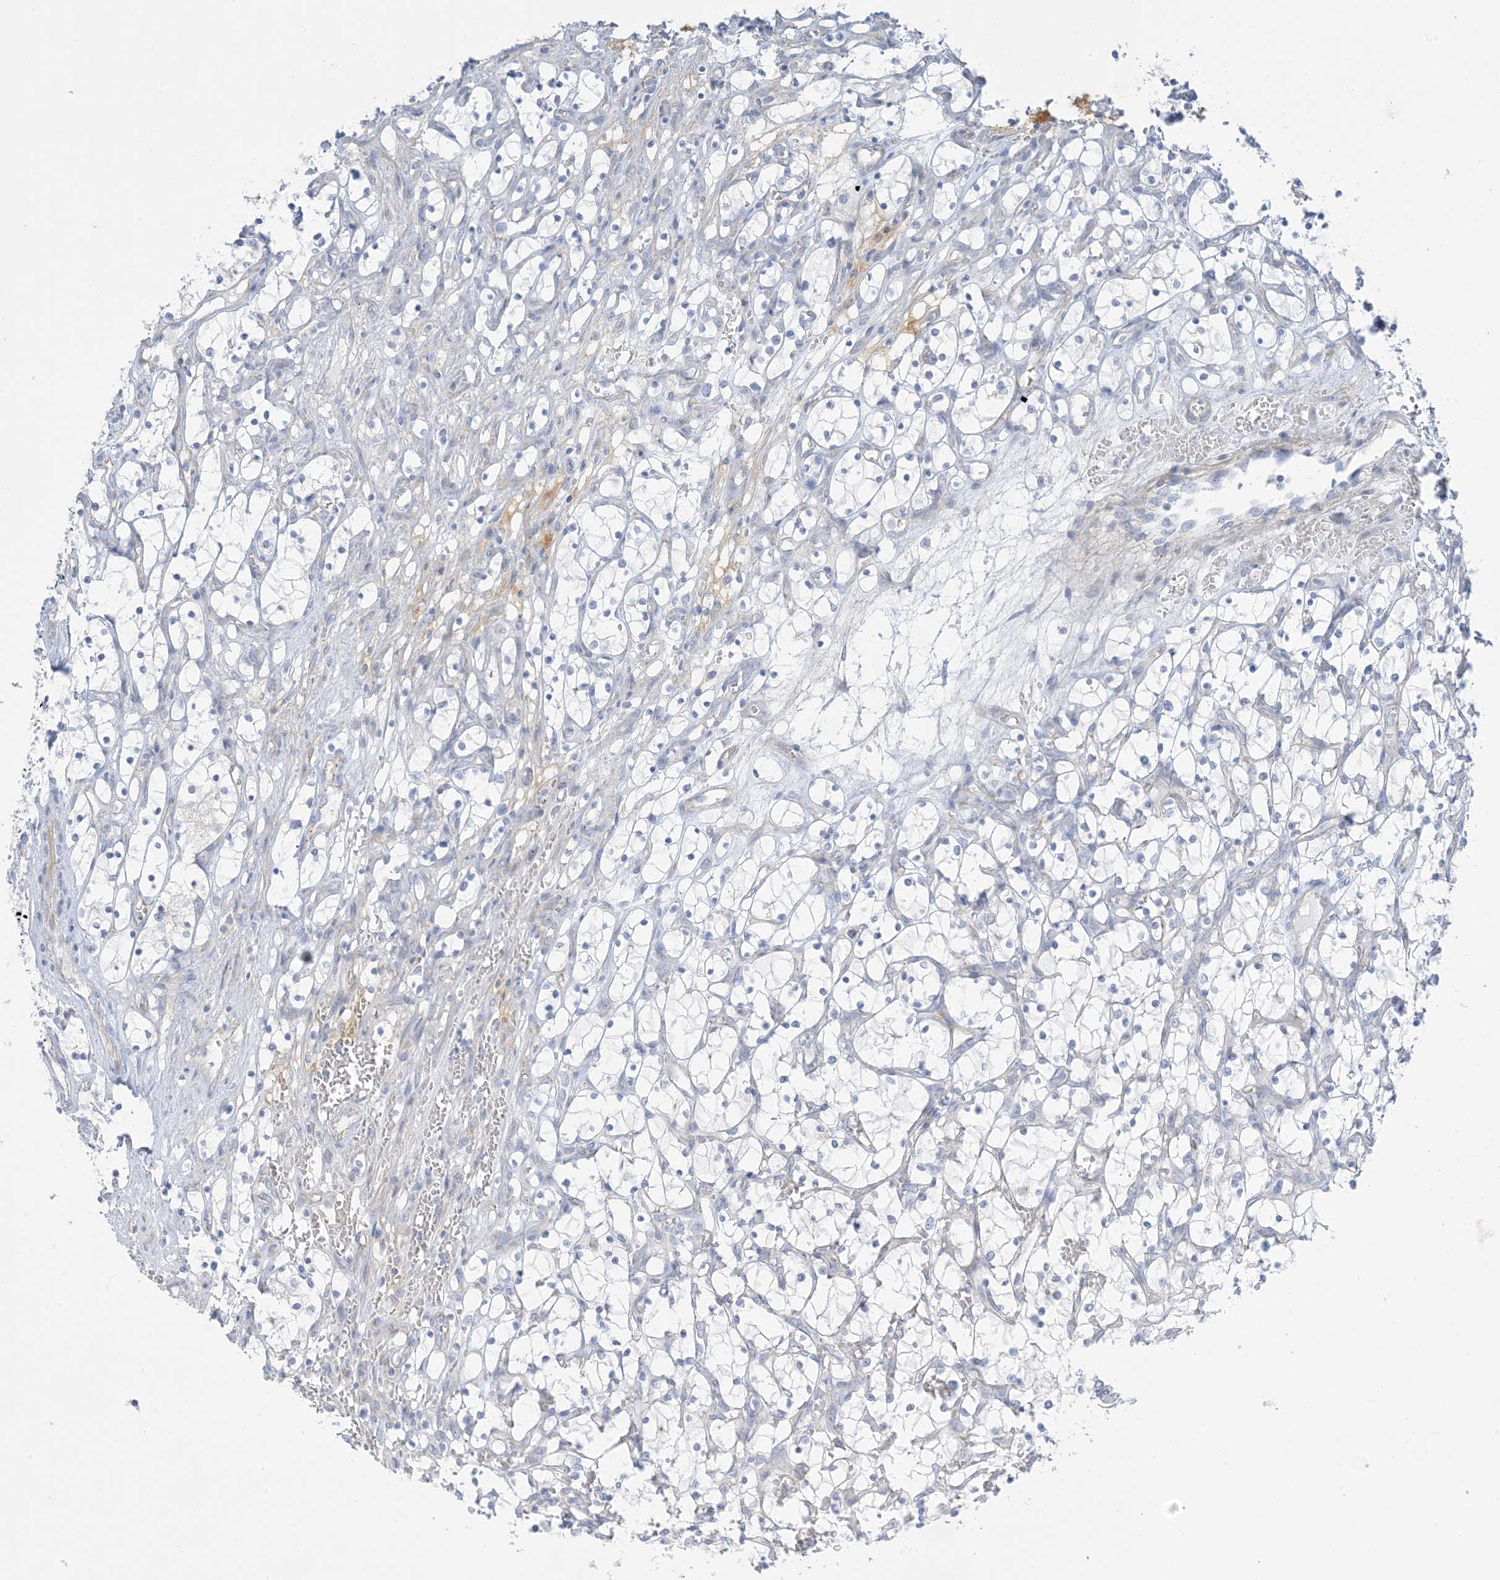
{"staining": {"intensity": "negative", "quantity": "none", "location": "none"}, "tissue": "renal cancer", "cell_type": "Tumor cells", "image_type": "cancer", "snomed": [{"axis": "morphology", "description": "Adenocarcinoma, NOS"}, {"axis": "topography", "description": "Kidney"}], "caption": "Tumor cells are negative for brown protein staining in renal cancer (adenocarcinoma).", "gene": "XIRP2", "patient": {"sex": "female", "age": 69}}